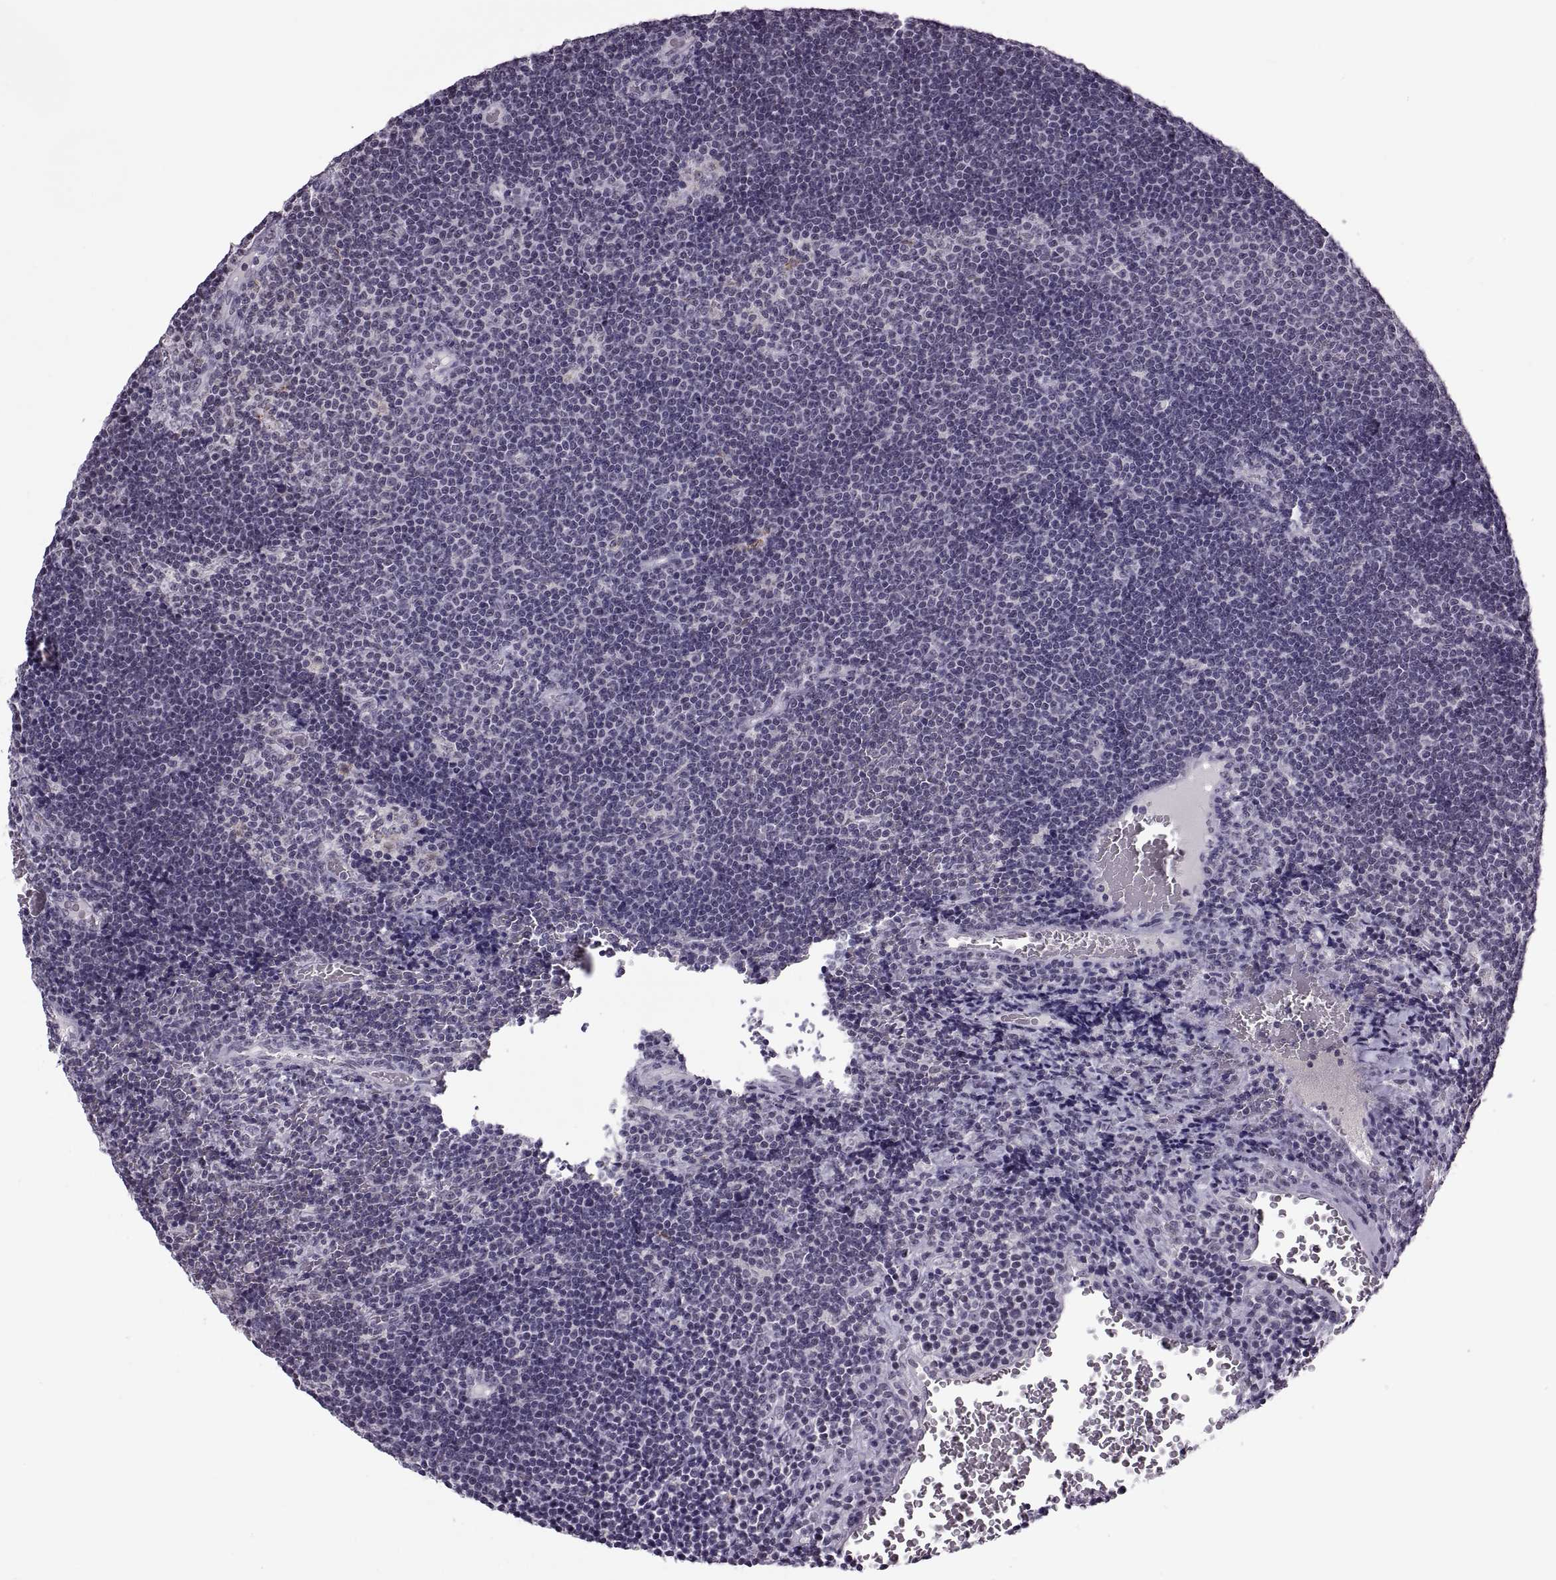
{"staining": {"intensity": "negative", "quantity": "none", "location": "none"}, "tissue": "lymphoma", "cell_type": "Tumor cells", "image_type": "cancer", "snomed": [{"axis": "morphology", "description": "Malignant lymphoma, non-Hodgkin's type, Low grade"}, {"axis": "topography", "description": "Brain"}], "caption": "Human low-grade malignant lymphoma, non-Hodgkin's type stained for a protein using immunohistochemistry (IHC) demonstrates no staining in tumor cells.", "gene": "OTP", "patient": {"sex": "female", "age": 66}}